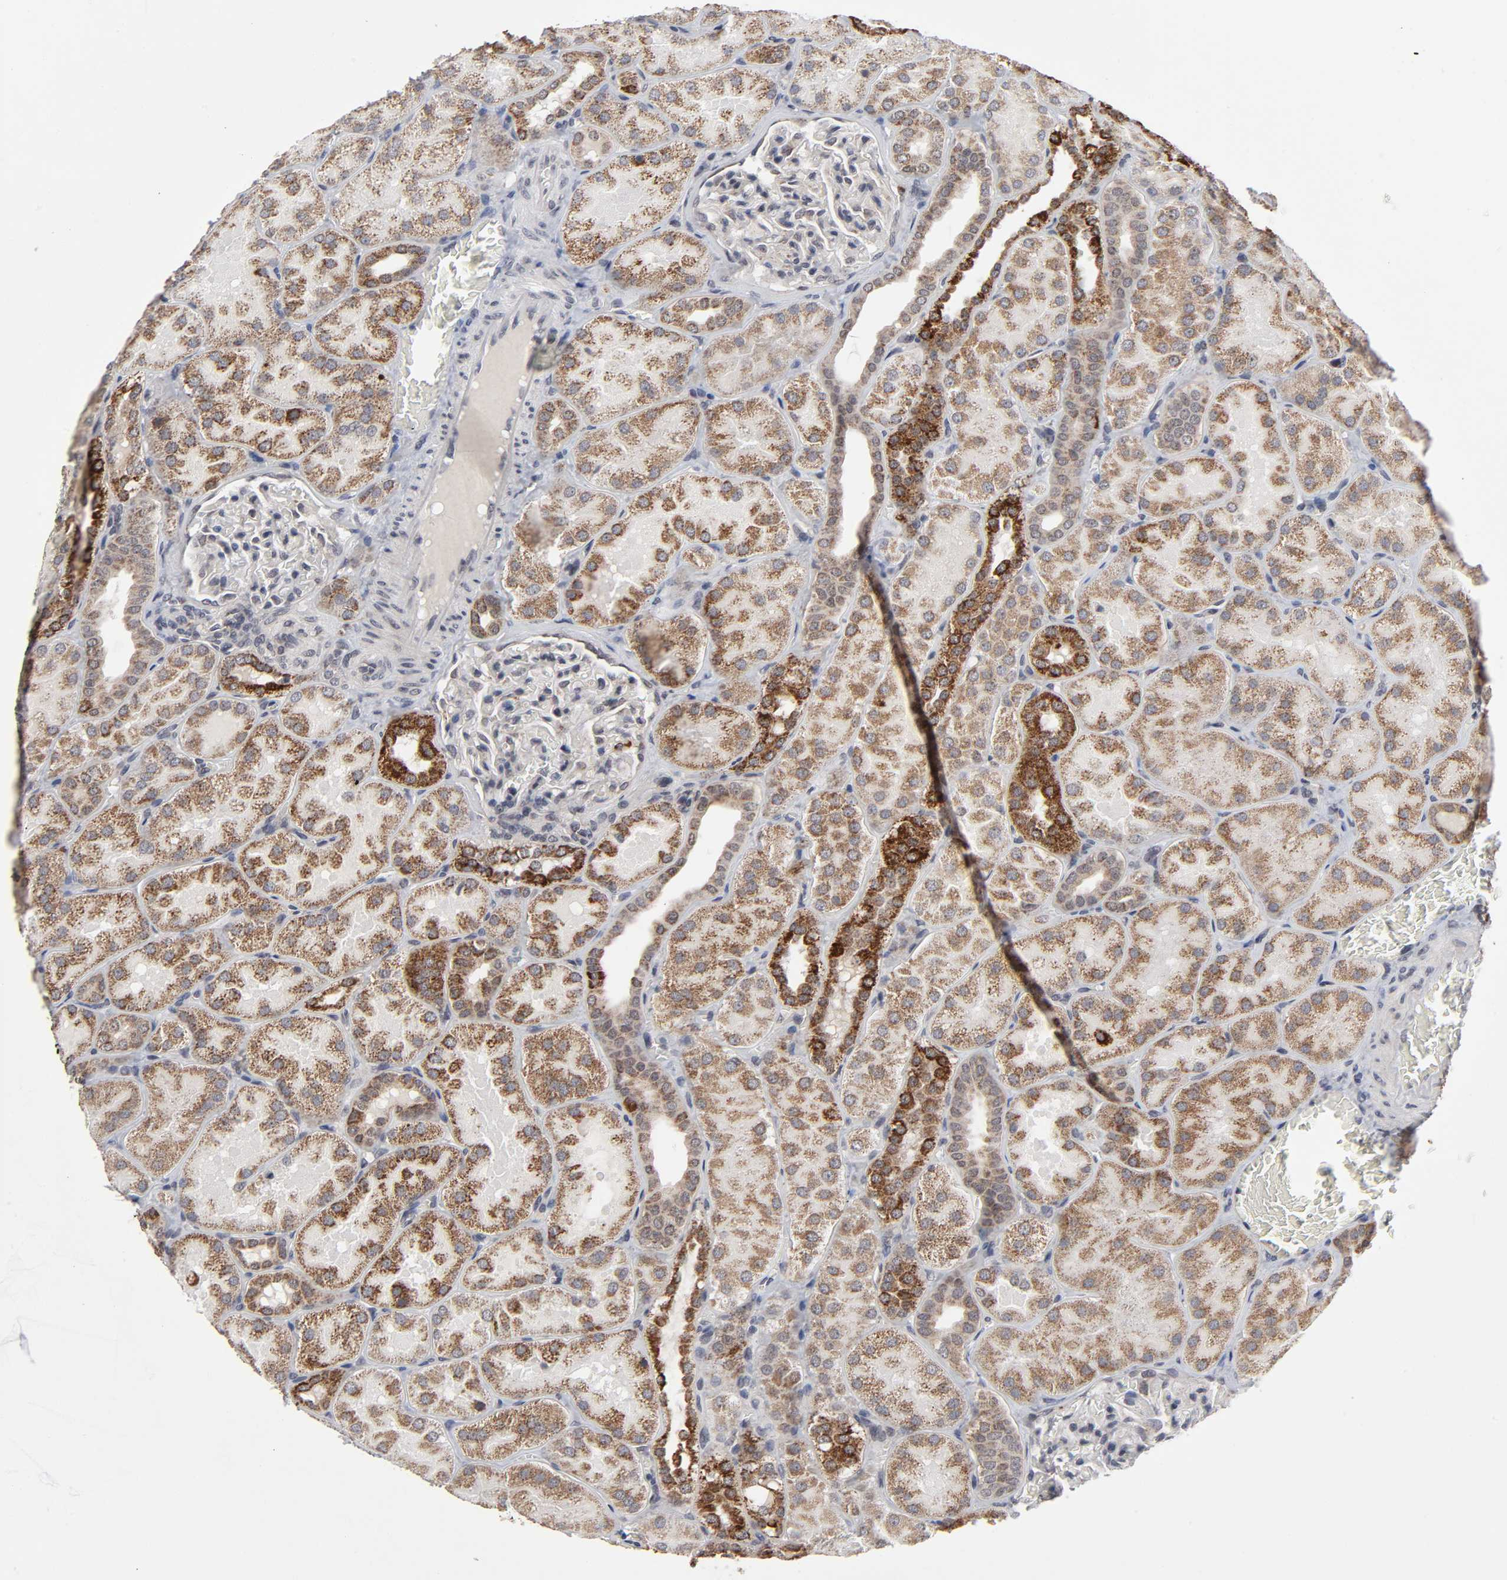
{"staining": {"intensity": "negative", "quantity": "none", "location": "none"}, "tissue": "kidney", "cell_type": "Cells in glomeruli", "image_type": "normal", "snomed": [{"axis": "morphology", "description": "Normal tissue, NOS"}, {"axis": "topography", "description": "Kidney"}], "caption": "A high-resolution micrograph shows immunohistochemistry staining of unremarkable kidney, which exhibits no significant staining in cells in glomeruli. Brightfield microscopy of immunohistochemistry (IHC) stained with DAB (3,3'-diaminobenzidine) (brown) and hematoxylin (blue), captured at high magnification.", "gene": "AUH", "patient": {"sex": "male", "age": 28}}